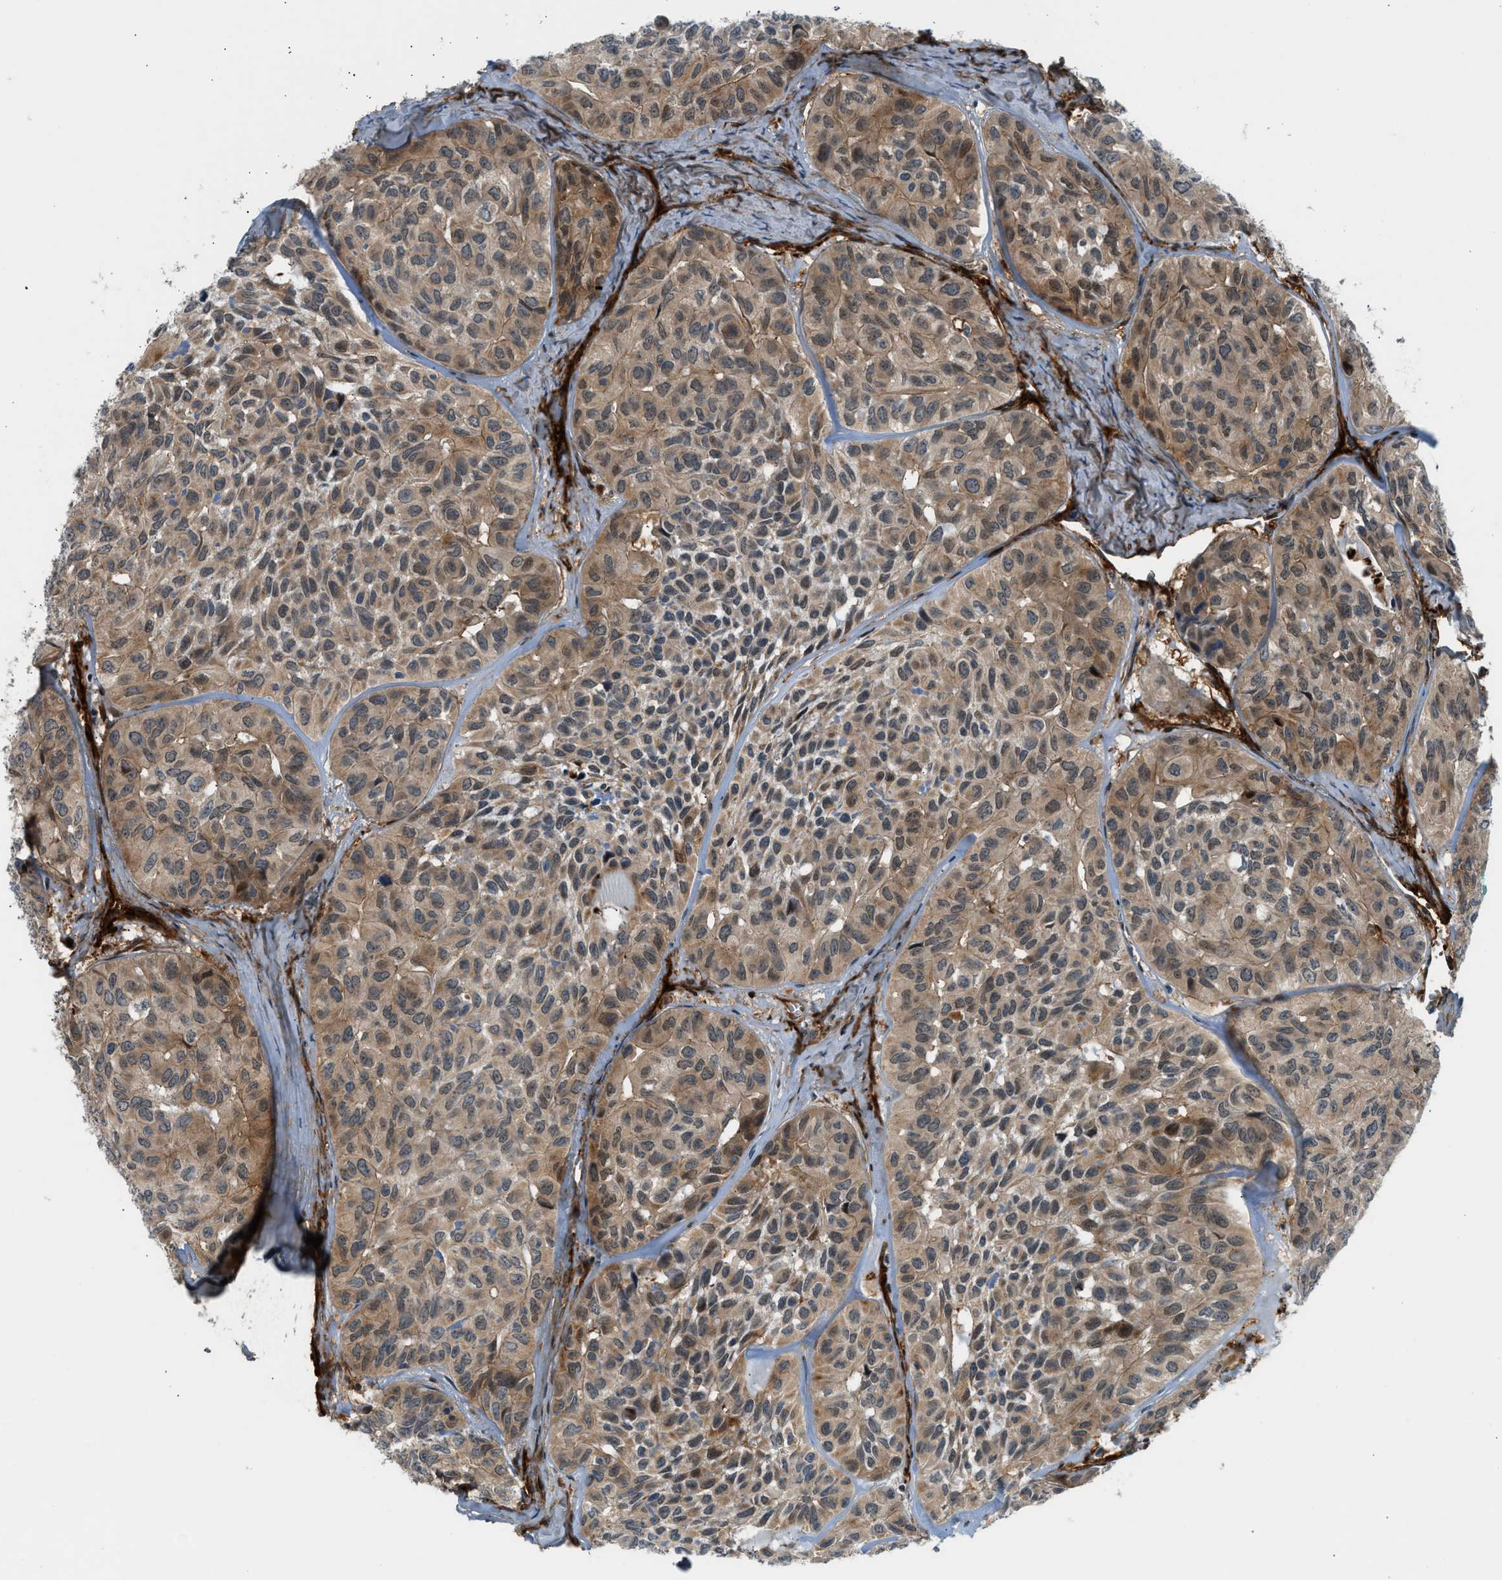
{"staining": {"intensity": "moderate", "quantity": ">75%", "location": "cytoplasmic/membranous"}, "tissue": "head and neck cancer", "cell_type": "Tumor cells", "image_type": "cancer", "snomed": [{"axis": "morphology", "description": "Adenocarcinoma, NOS"}, {"axis": "topography", "description": "Salivary gland, NOS"}, {"axis": "topography", "description": "Head-Neck"}], "caption": "Immunohistochemistry (IHC) micrograph of head and neck cancer (adenocarcinoma) stained for a protein (brown), which demonstrates medium levels of moderate cytoplasmic/membranous staining in approximately >75% of tumor cells.", "gene": "EDNRA", "patient": {"sex": "female", "age": 76}}